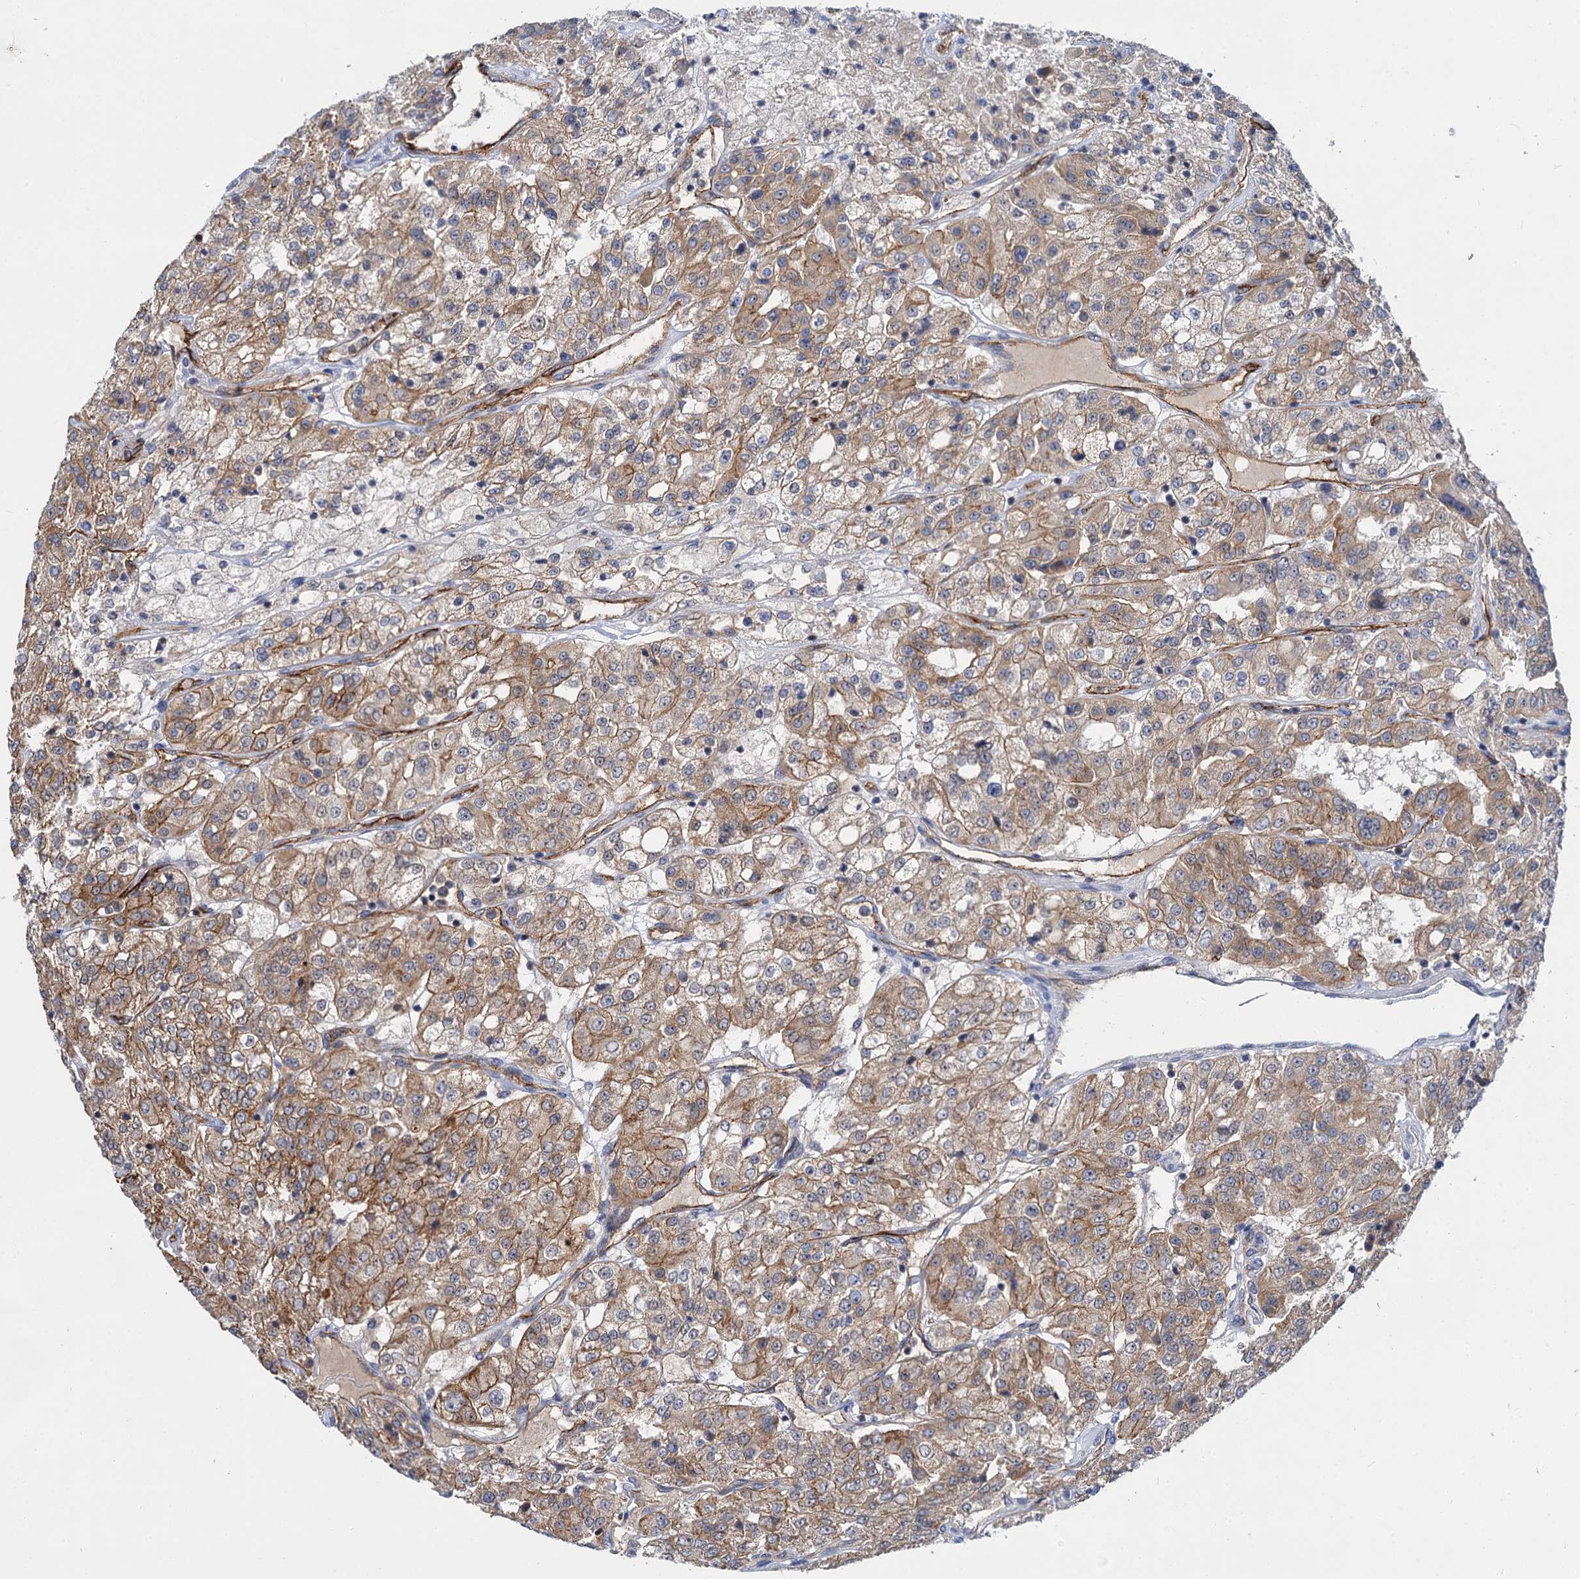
{"staining": {"intensity": "moderate", "quantity": ">75%", "location": "cytoplasmic/membranous"}, "tissue": "renal cancer", "cell_type": "Tumor cells", "image_type": "cancer", "snomed": [{"axis": "morphology", "description": "Adenocarcinoma, NOS"}, {"axis": "topography", "description": "Kidney"}], "caption": "Adenocarcinoma (renal) was stained to show a protein in brown. There is medium levels of moderate cytoplasmic/membranous expression in about >75% of tumor cells. (DAB (3,3'-diaminobenzidine) IHC, brown staining for protein, blue staining for nuclei).", "gene": "ABLIM1", "patient": {"sex": "female", "age": 63}}